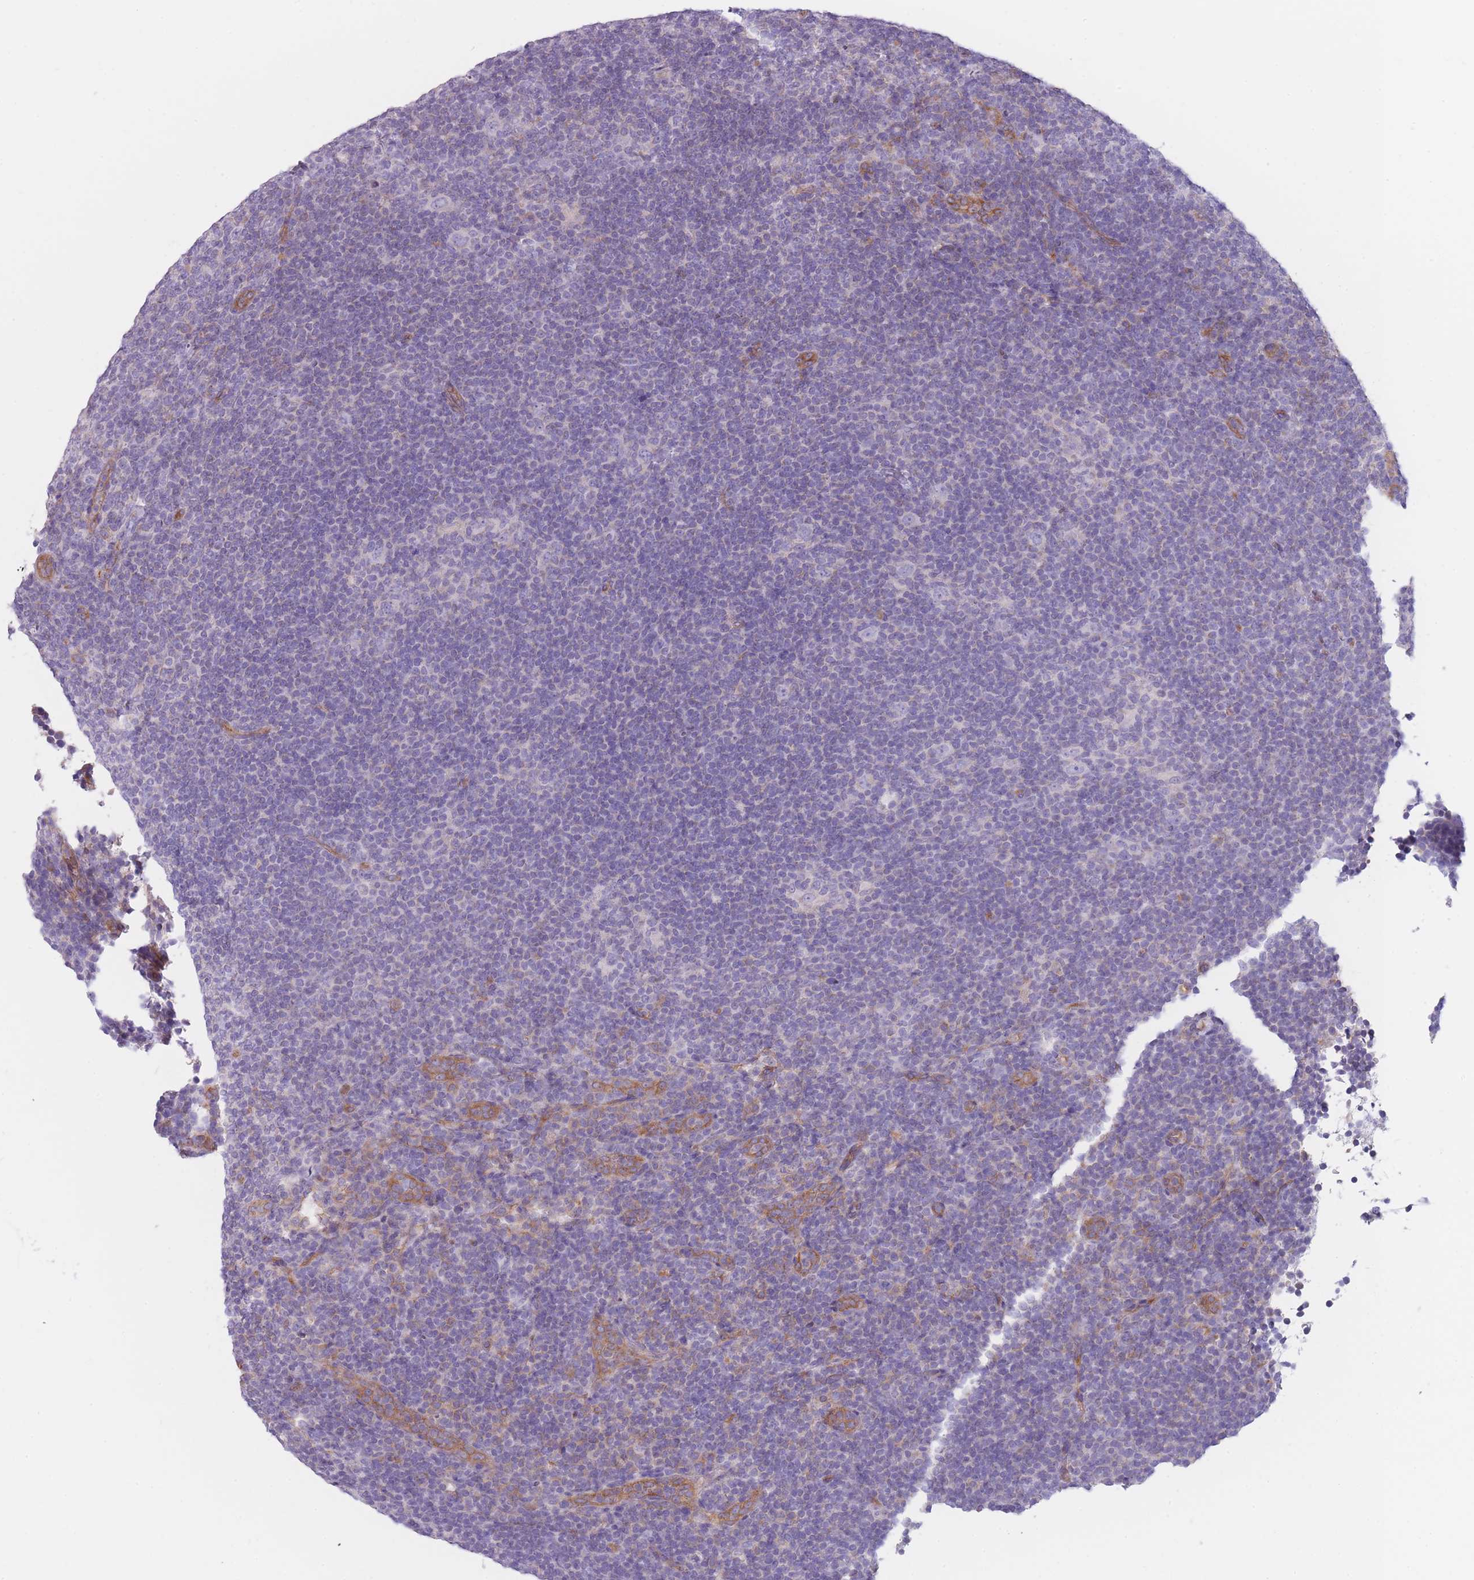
{"staining": {"intensity": "negative", "quantity": "none", "location": "none"}, "tissue": "lymphoma", "cell_type": "Tumor cells", "image_type": "cancer", "snomed": [{"axis": "morphology", "description": "Hodgkin's disease, NOS"}, {"axis": "topography", "description": "Lymph node"}], "caption": "An immunohistochemistry (IHC) photomicrograph of Hodgkin's disease is shown. There is no staining in tumor cells of Hodgkin's disease.", "gene": "SERPINB3", "patient": {"sex": "female", "age": 57}}